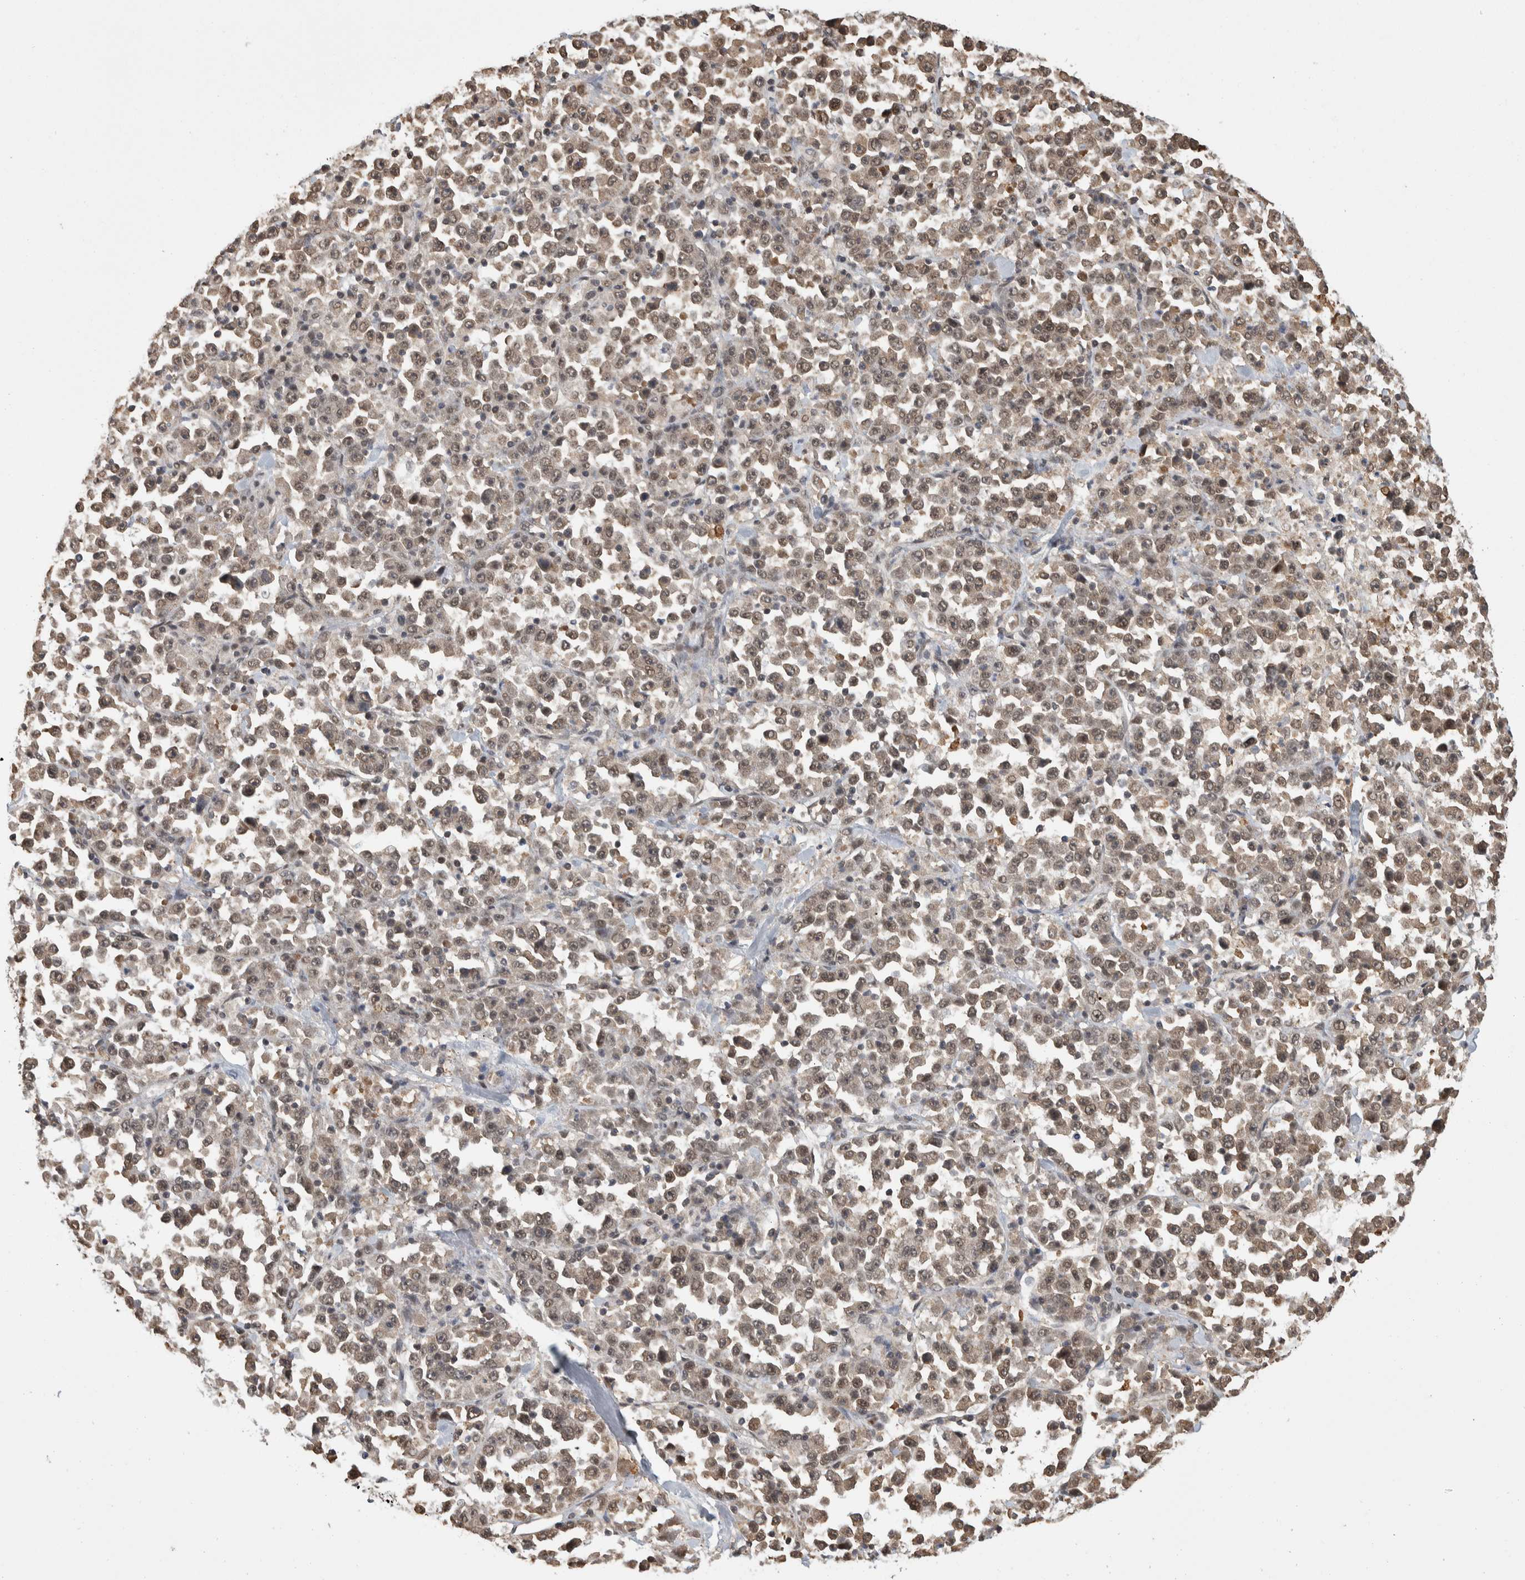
{"staining": {"intensity": "weak", "quantity": ">75%", "location": "nuclear"}, "tissue": "stomach cancer", "cell_type": "Tumor cells", "image_type": "cancer", "snomed": [{"axis": "morphology", "description": "Normal tissue, NOS"}, {"axis": "morphology", "description": "Adenocarcinoma, NOS"}, {"axis": "topography", "description": "Stomach, upper"}, {"axis": "topography", "description": "Stomach"}], "caption": "Immunohistochemical staining of human adenocarcinoma (stomach) shows low levels of weak nuclear staining in approximately >75% of tumor cells.", "gene": "ZNF592", "patient": {"sex": "male", "age": 59}}